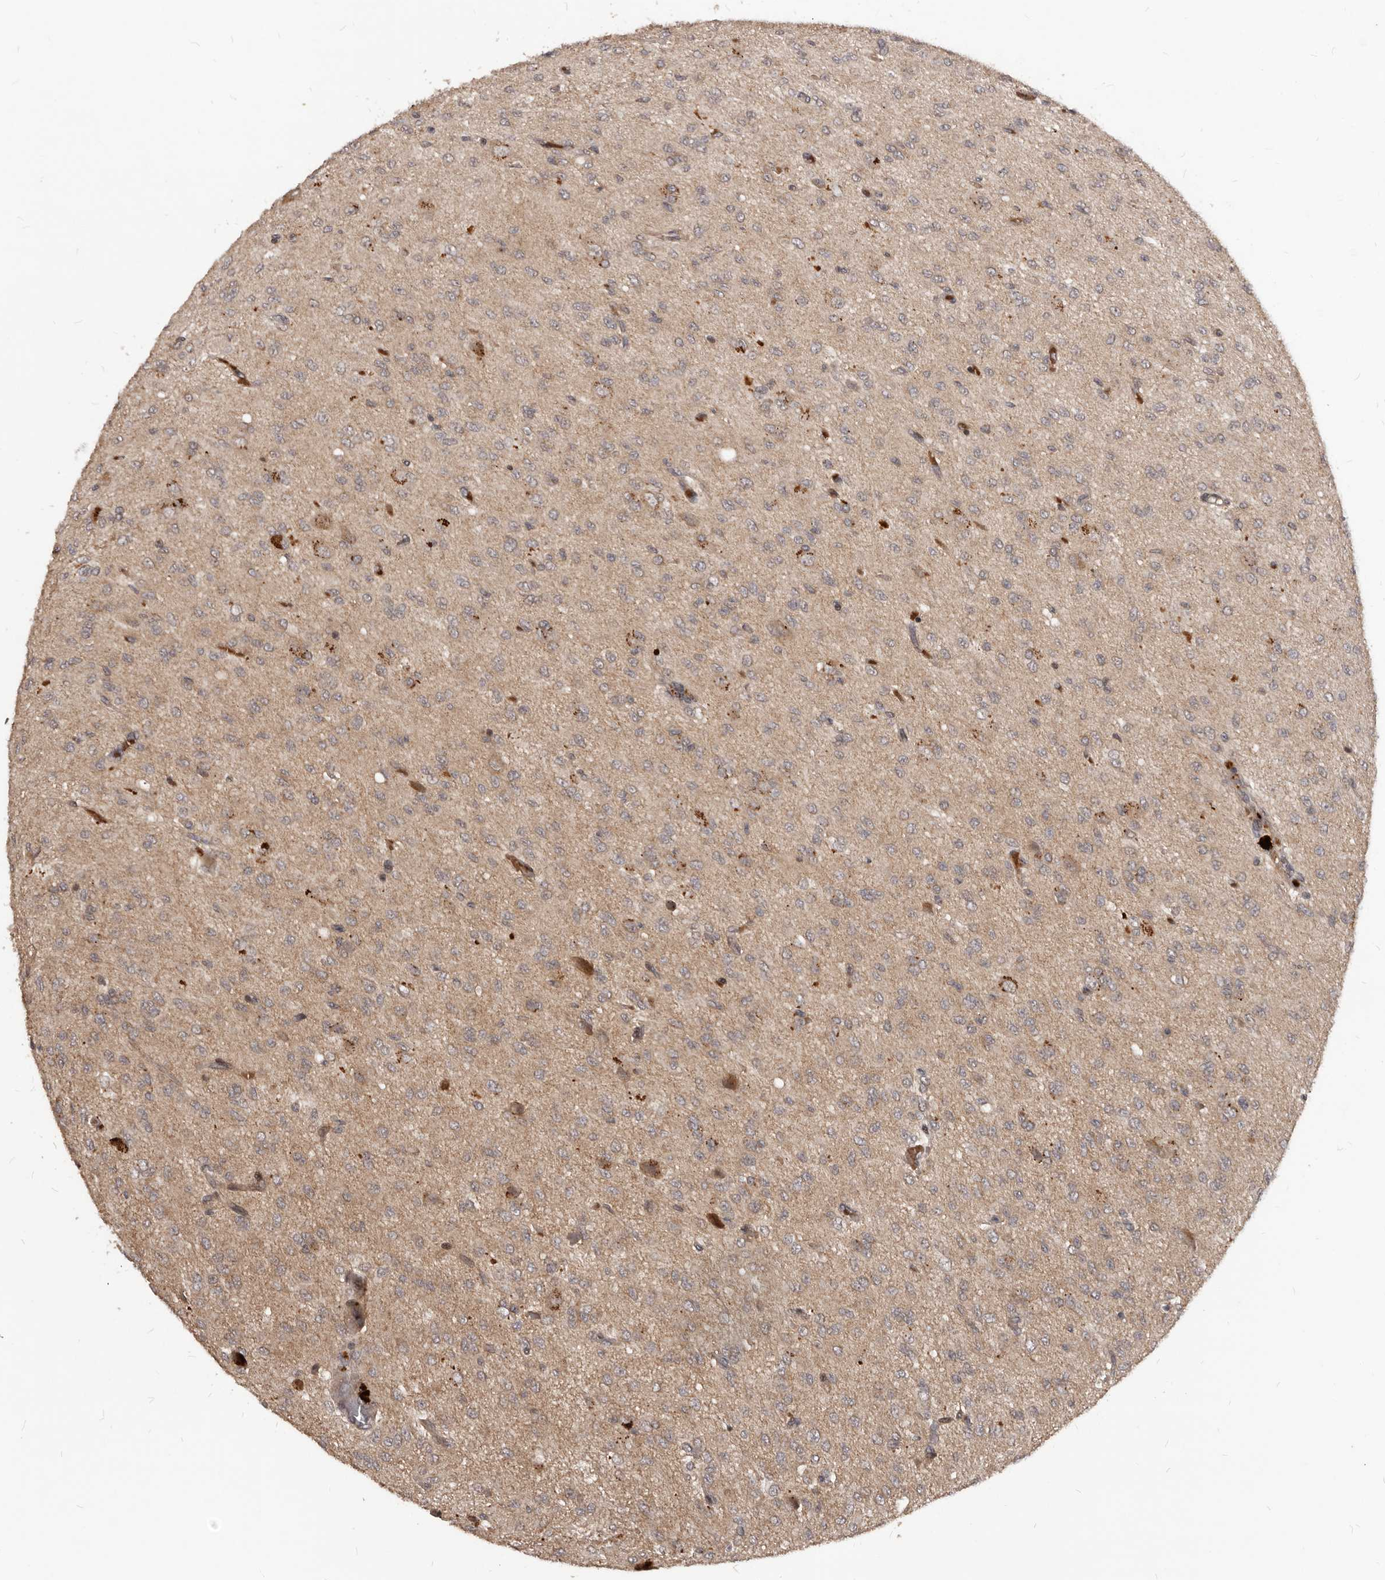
{"staining": {"intensity": "weak", "quantity": "25%-75%", "location": "cytoplasmic/membranous"}, "tissue": "glioma", "cell_type": "Tumor cells", "image_type": "cancer", "snomed": [{"axis": "morphology", "description": "Glioma, malignant, High grade"}, {"axis": "topography", "description": "Brain"}], "caption": "Protein staining displays weak cytoplasmic/membranous positivity in approximately 25%-75% of tumor cells in glioma.", "gene": "GABPB2", "patient": {"sex": "female", "age": 59}}